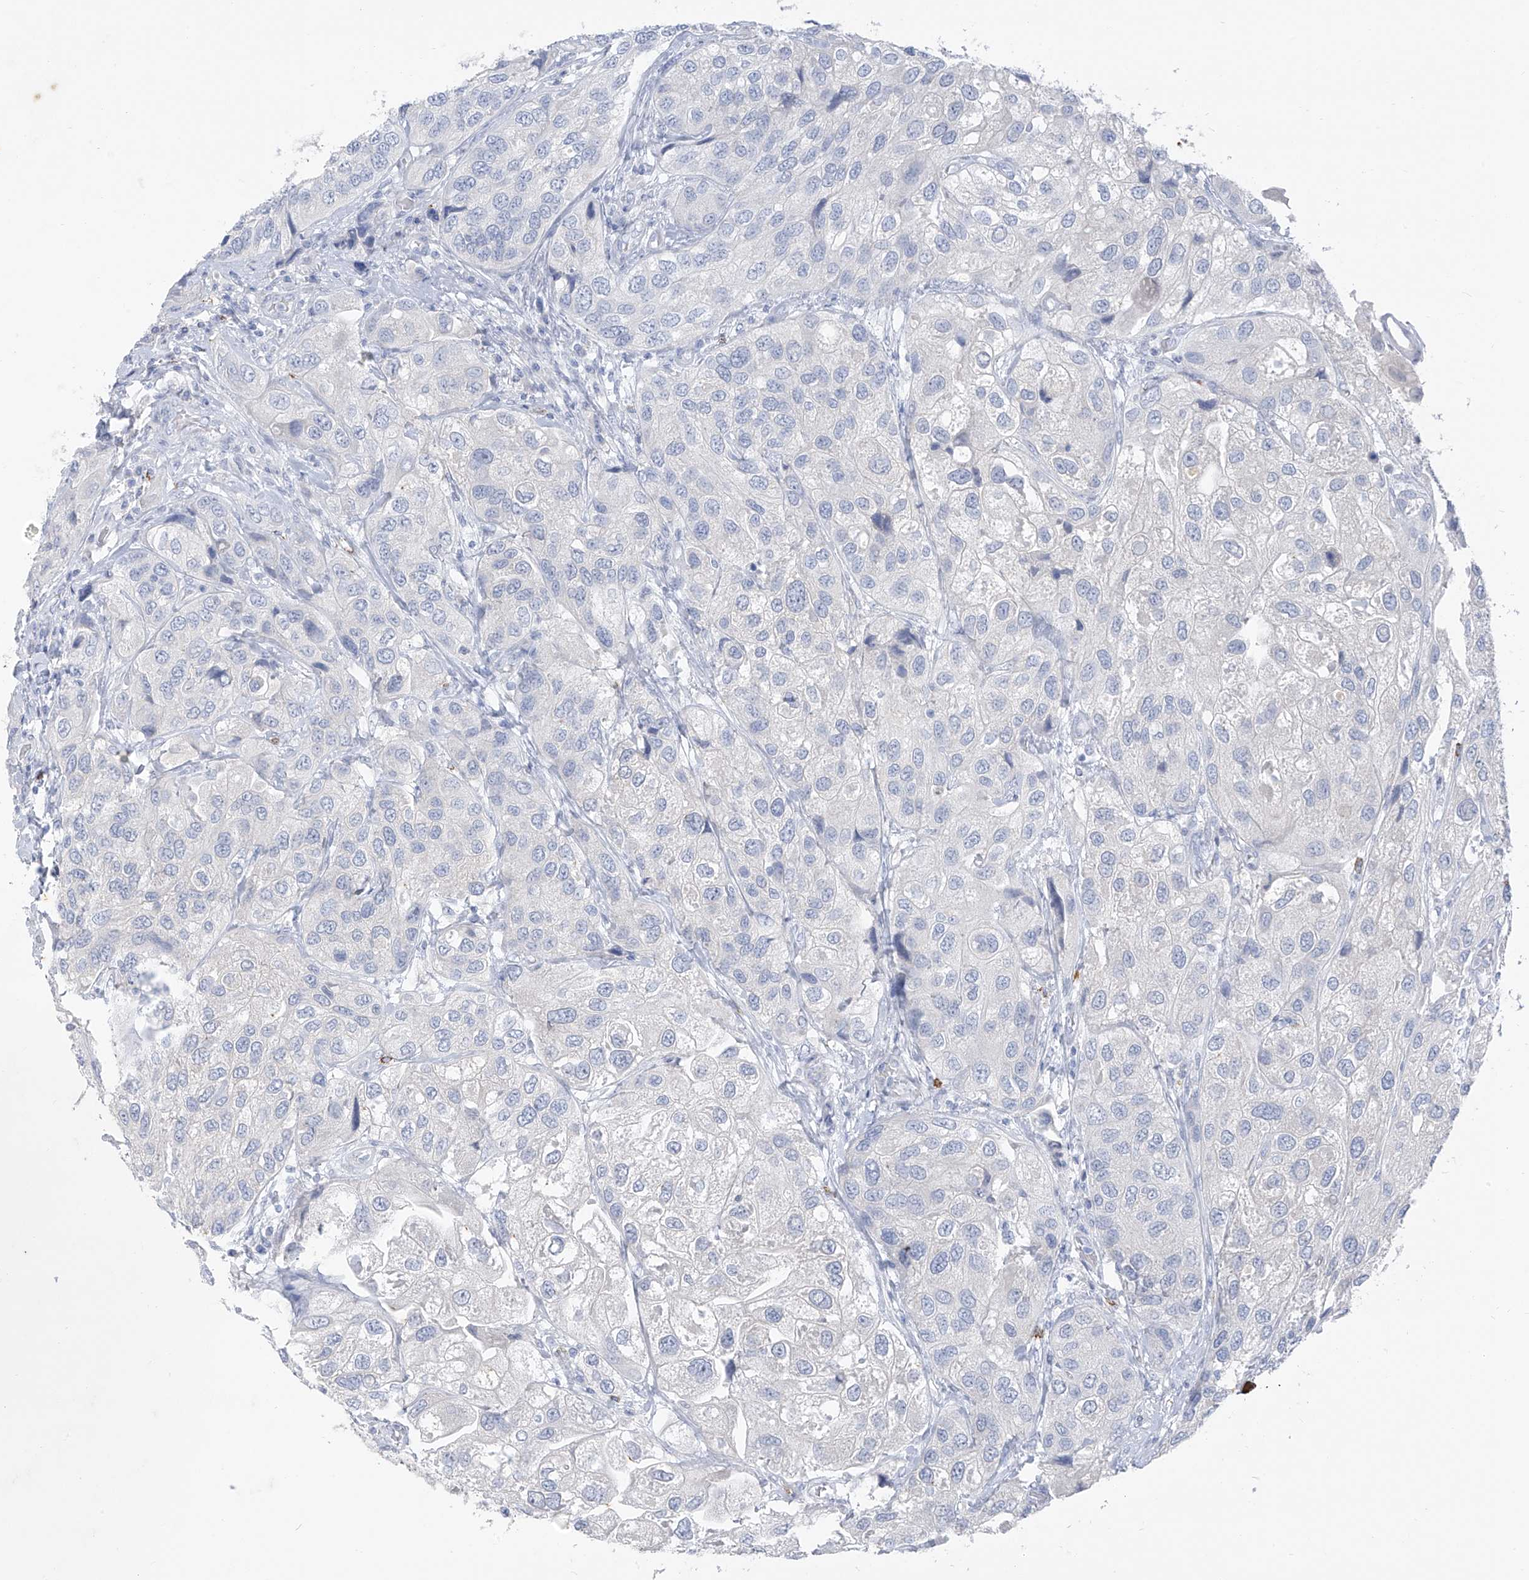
{"staining": {"intensity": "negative", "quantity": "none", "location": "none"}, "tissue": "urothelial cancer", "cell_type": "Tumor cells", "image_type": "cancer", "snomed": [{"axis": "morphology", "description": "Urothelial carcinoma, High grade"}, {"axis": "topography", "description": "Urinary bladder"}], "caption": "Urothelial cancer was stained to show a protein in brown. There is no significant staining in tumor cells. Nuclei are stained in blue.", "gene": "CX3CR1", "patient": {"sex": "female", "age": 64}}